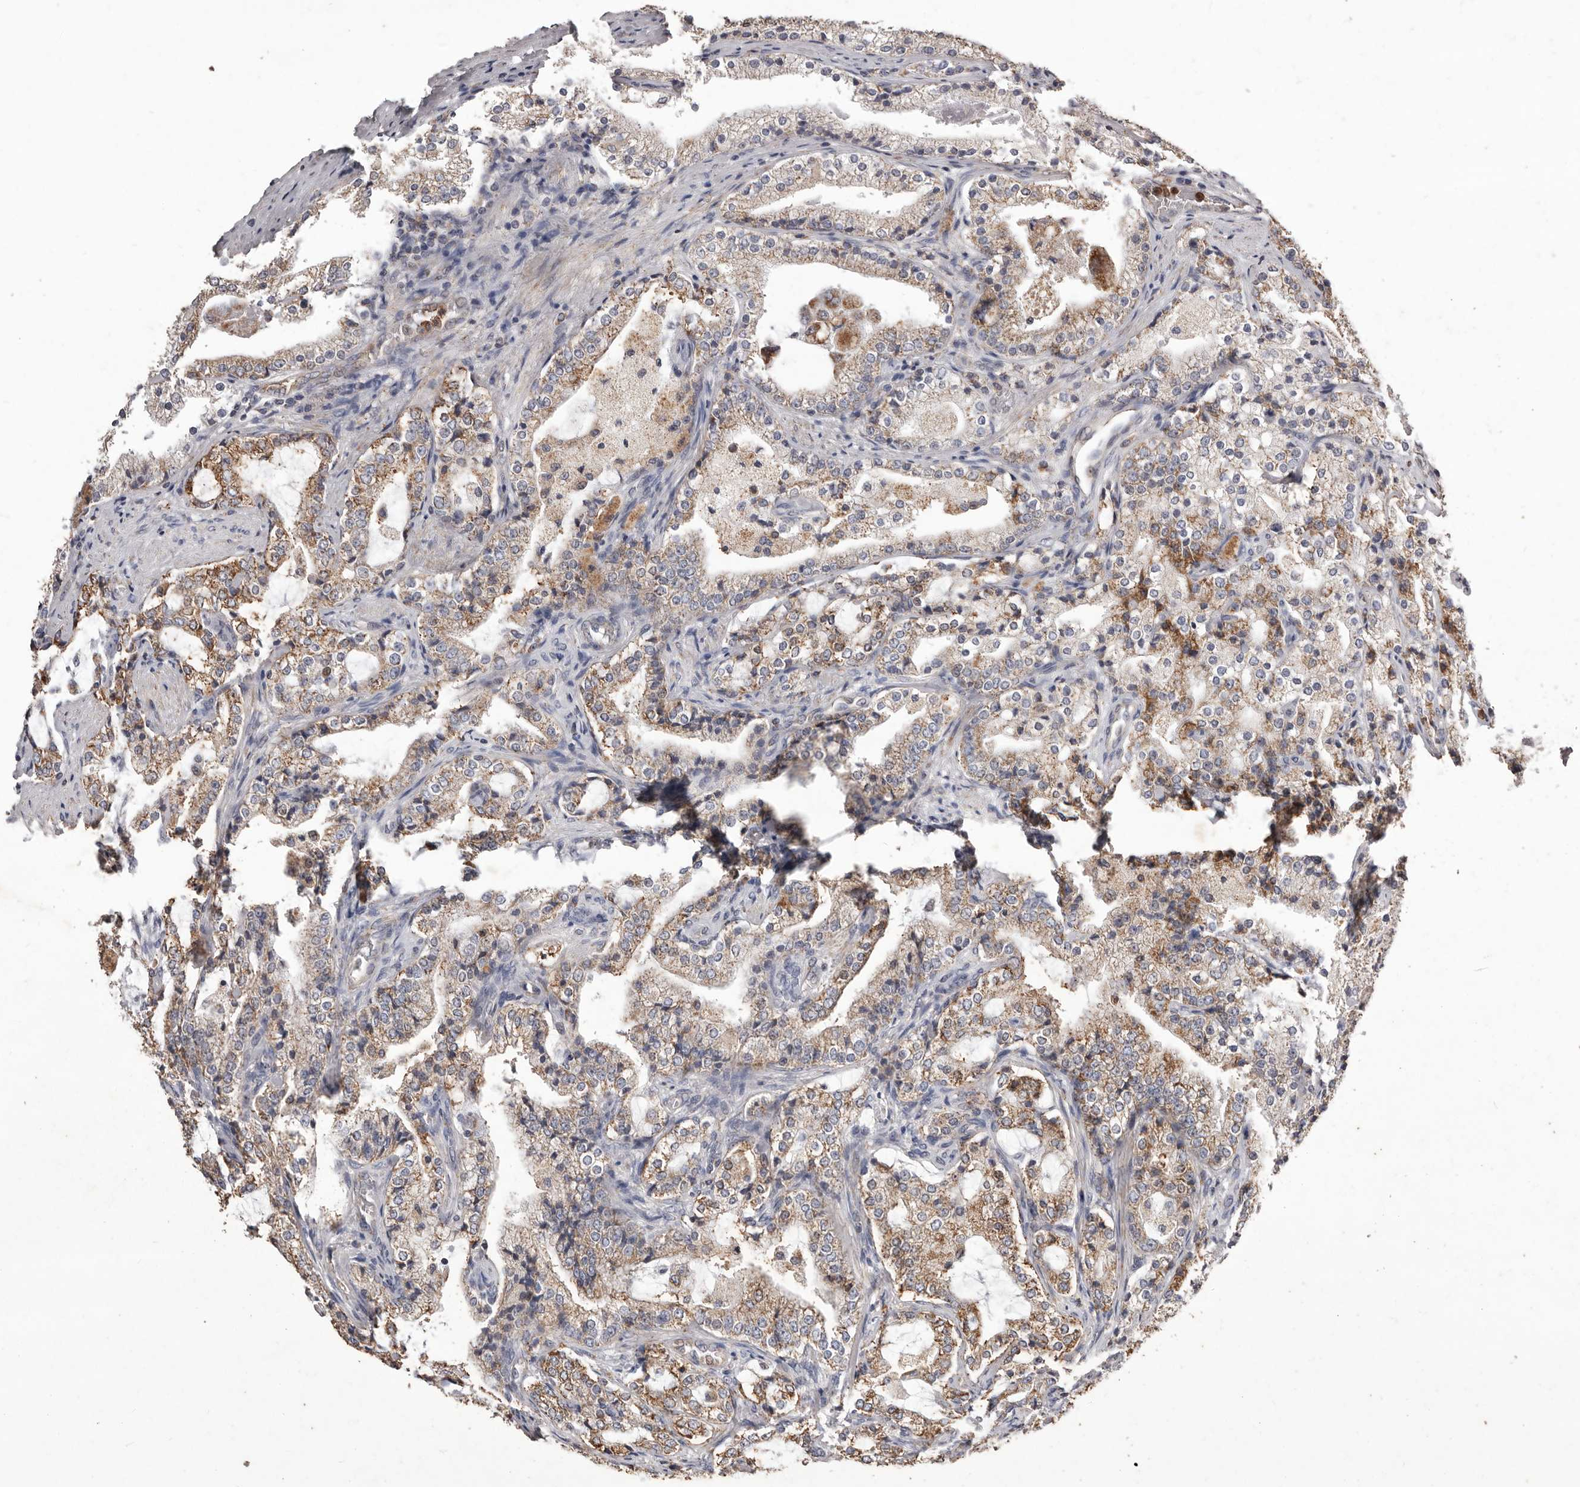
{"staining": {"intensity": "moderate", "quantity": "25%-75%", "location": "cytoplasmic/membranous"}, "tissue": "prostate cancer", "cell_type": "Tumor cells", "image_type": "cancer", "snomed": [{"axis": "morphology", "description": "Adenocarcinoma, High grade"}, {"axis": "topography", "description": "Prostate"}], "caption": "Adenocarcinoma (high-grade) (prostate) stained with DAB immunohistochemistry displays medium levels of moderate cytoplasmic/membranous staining in approximately 25%-75% of tumor cells. The protein is shown in brown color, while the nuclei are stained blue.", "gene": "CXCL14", "patient": {"sex": "male", "age": 63}}